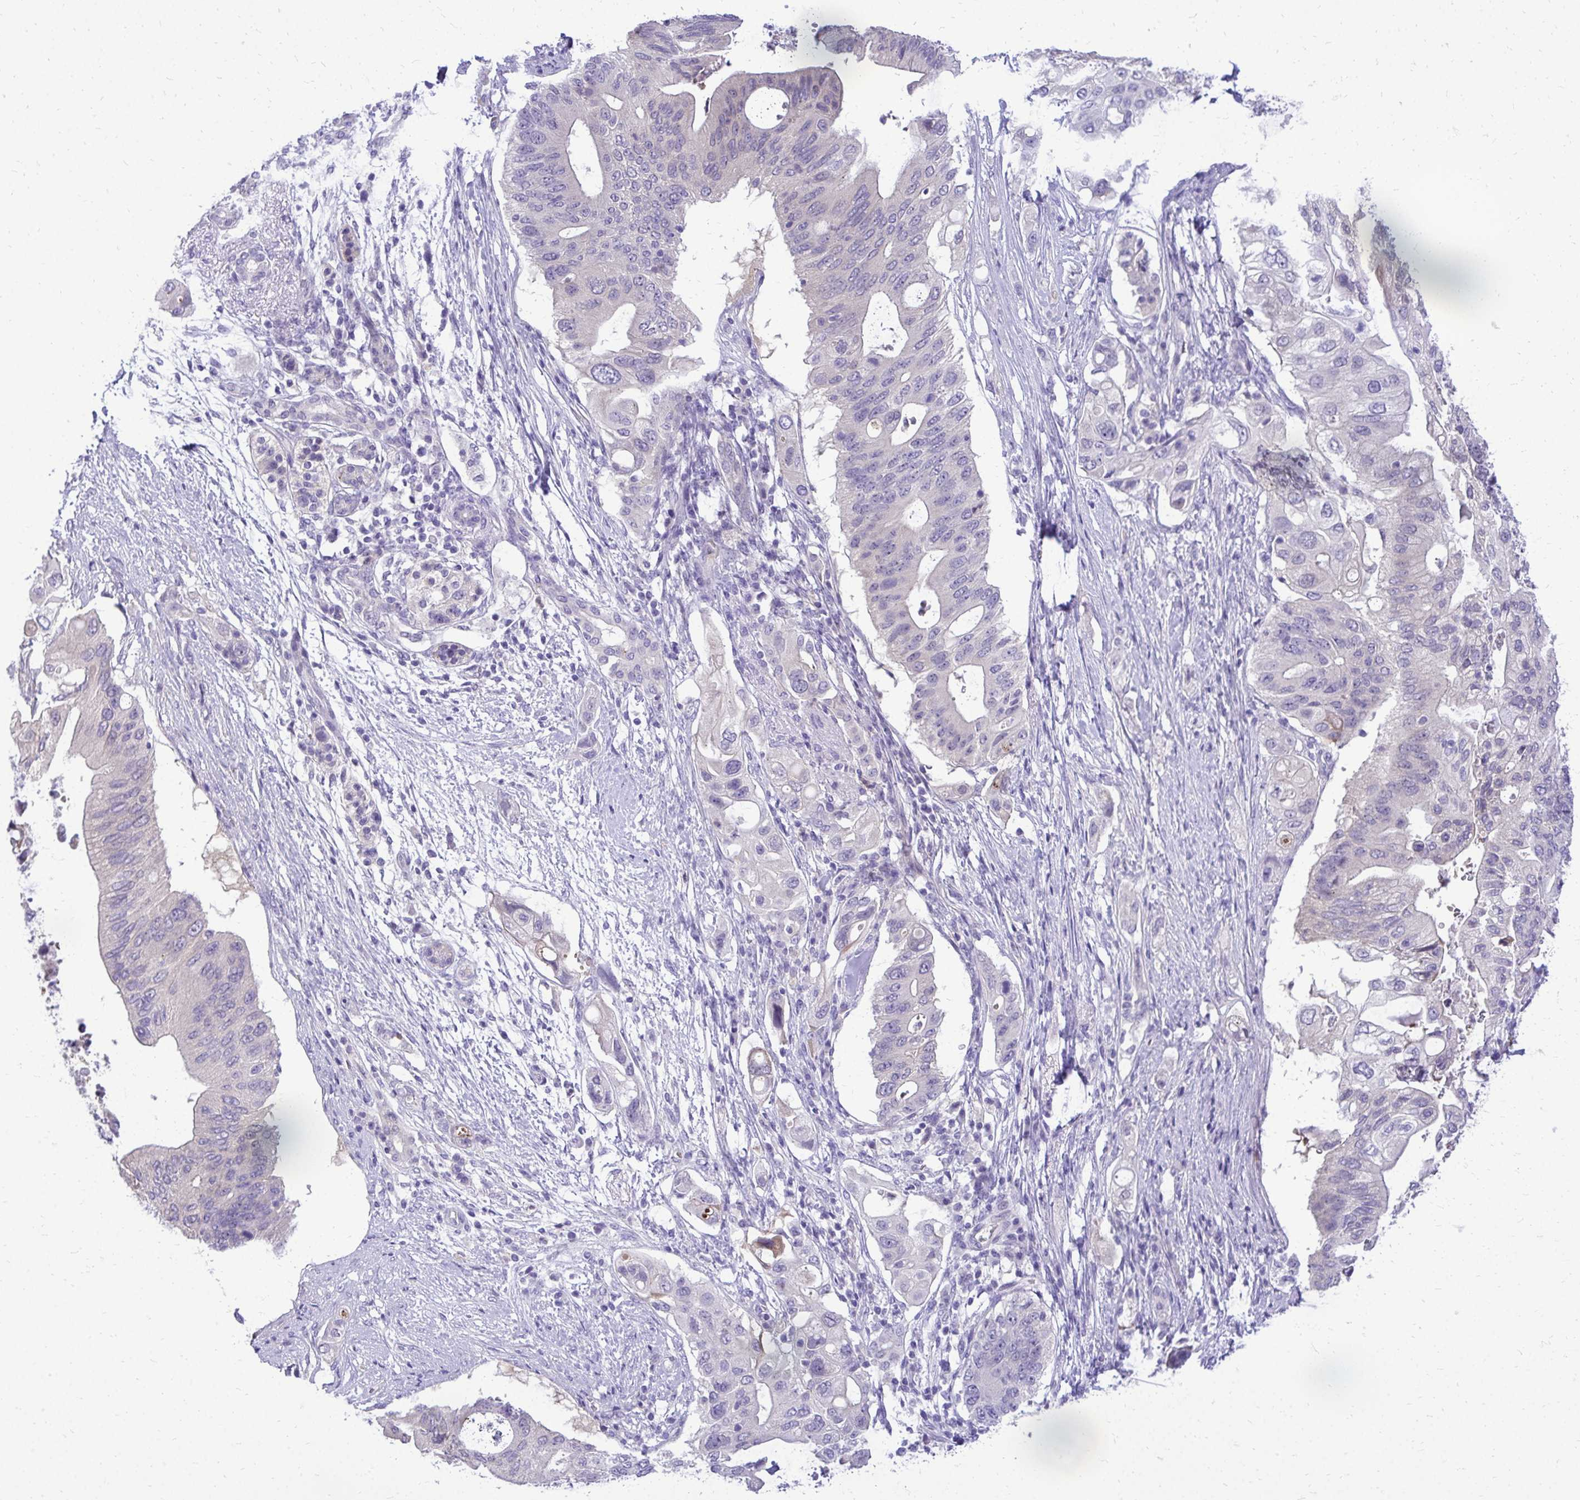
{"staining": {"intensity": "negative", "quantity": "none", "location": "none"}, "tissue": "pancreatic cancer", "cell_type": "Tumor cells", "image_type": "cancer", "snomed": [{"axis": "morphology", "description": "Adenocarcinoma, NOS"}, {"axis": "topography", "description": "Pancreas"}], "caption": "This photomicrograph is of pancreatic adenocarcinoma stained with IHC to label a protein in brown with the nuclei are counter-stained blue. There is no expression in tumor cells.", "gene": "ZSWIM9", "patient": {"sex": "female", "age": 72}}